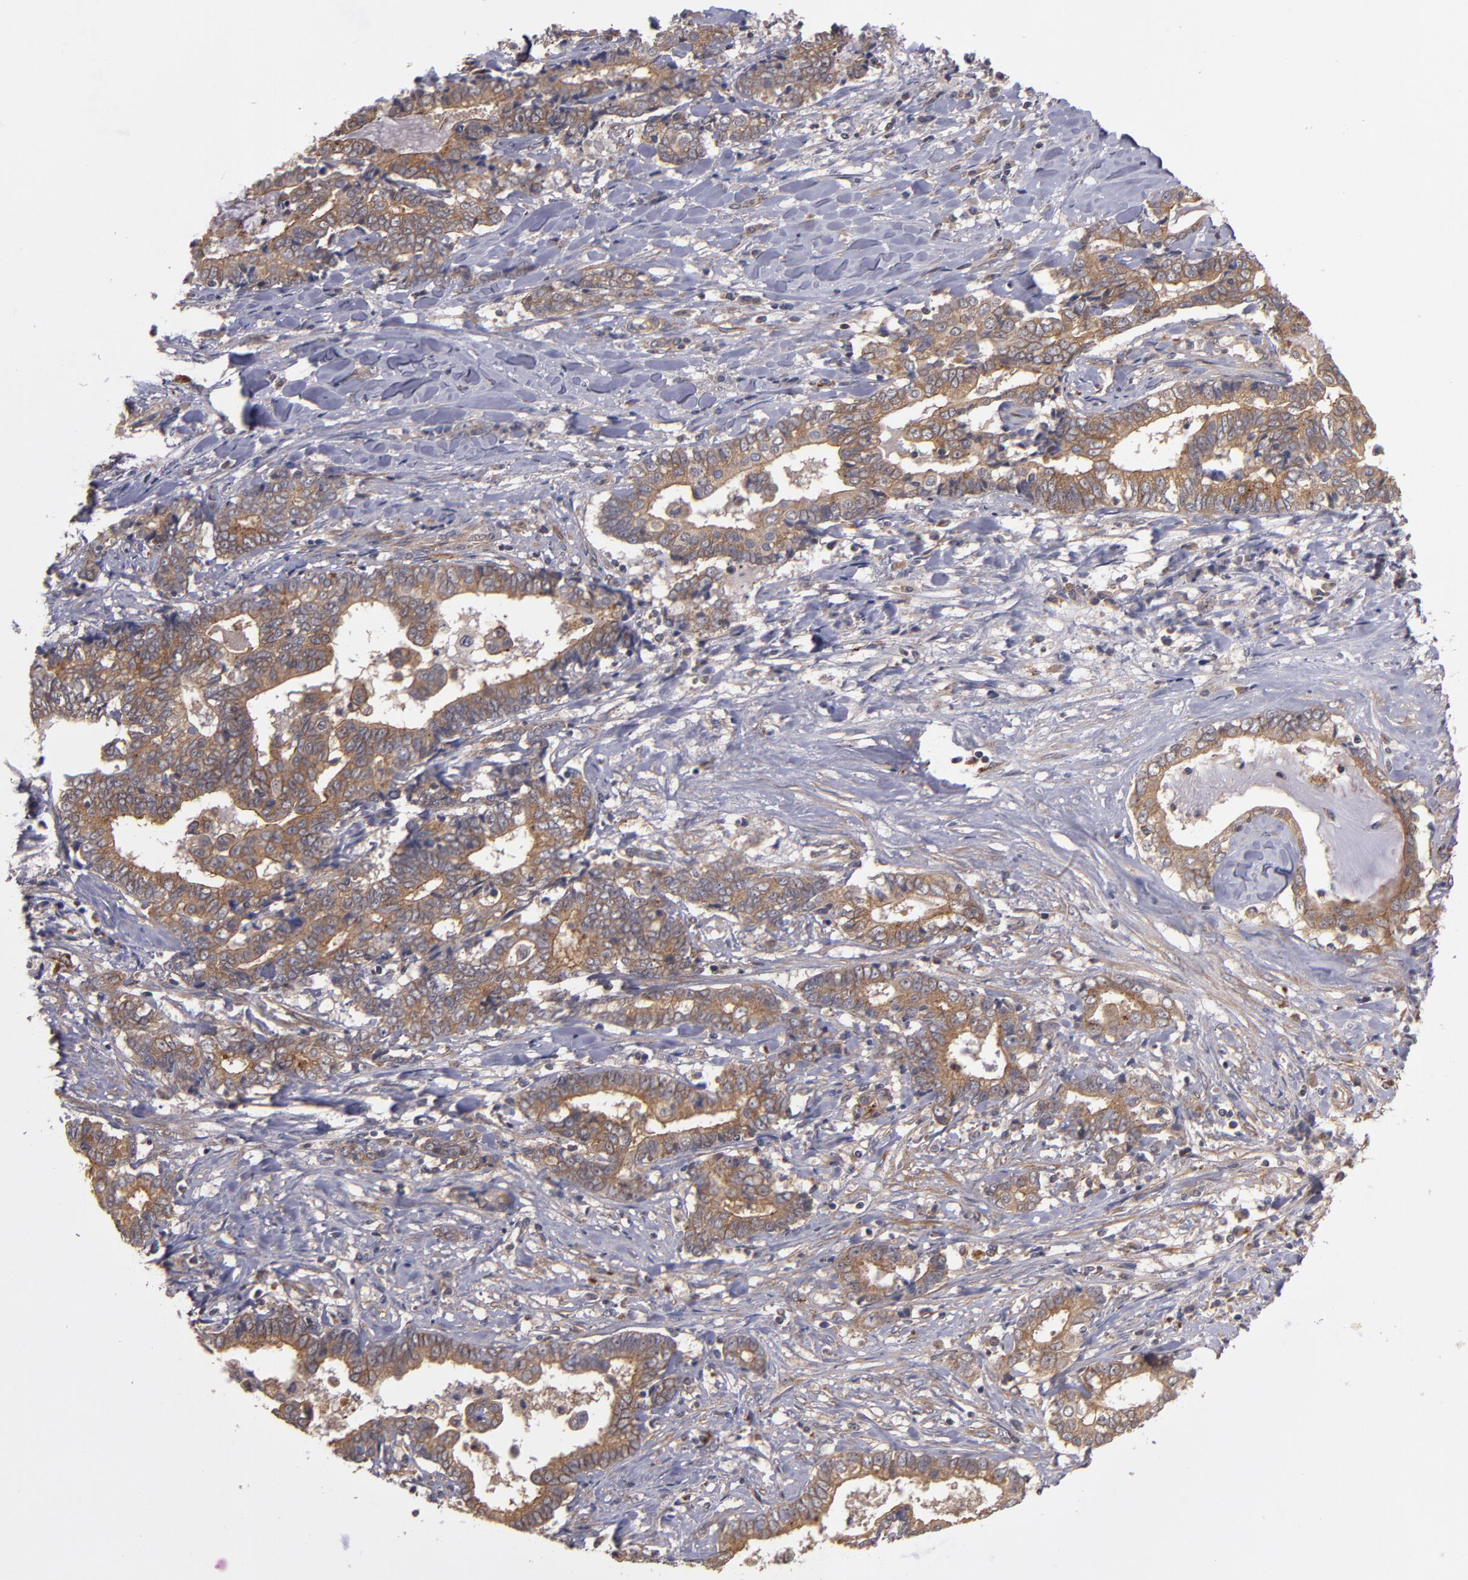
{"staining": {"intensity": "moderate", "quantity": ">75%", "location": "cytoplasmic/membranous"}, "tissue": "liver cancer", "cell_type": "Tumor cells", "image_type": "cancer", "snomed": [{"axis": "morphology", "description": "Cholangiocarcinoma"}, {"axis": "topography", "description": "Liver"}], "caption": "Immunohistochemical staining of liver cancer exhibits moderate cytoplasmic/membranous protein expression in approximately >75% of tumor cells.", "gene": "CTSO", "patient": {"sex": "male", "age": 57}}